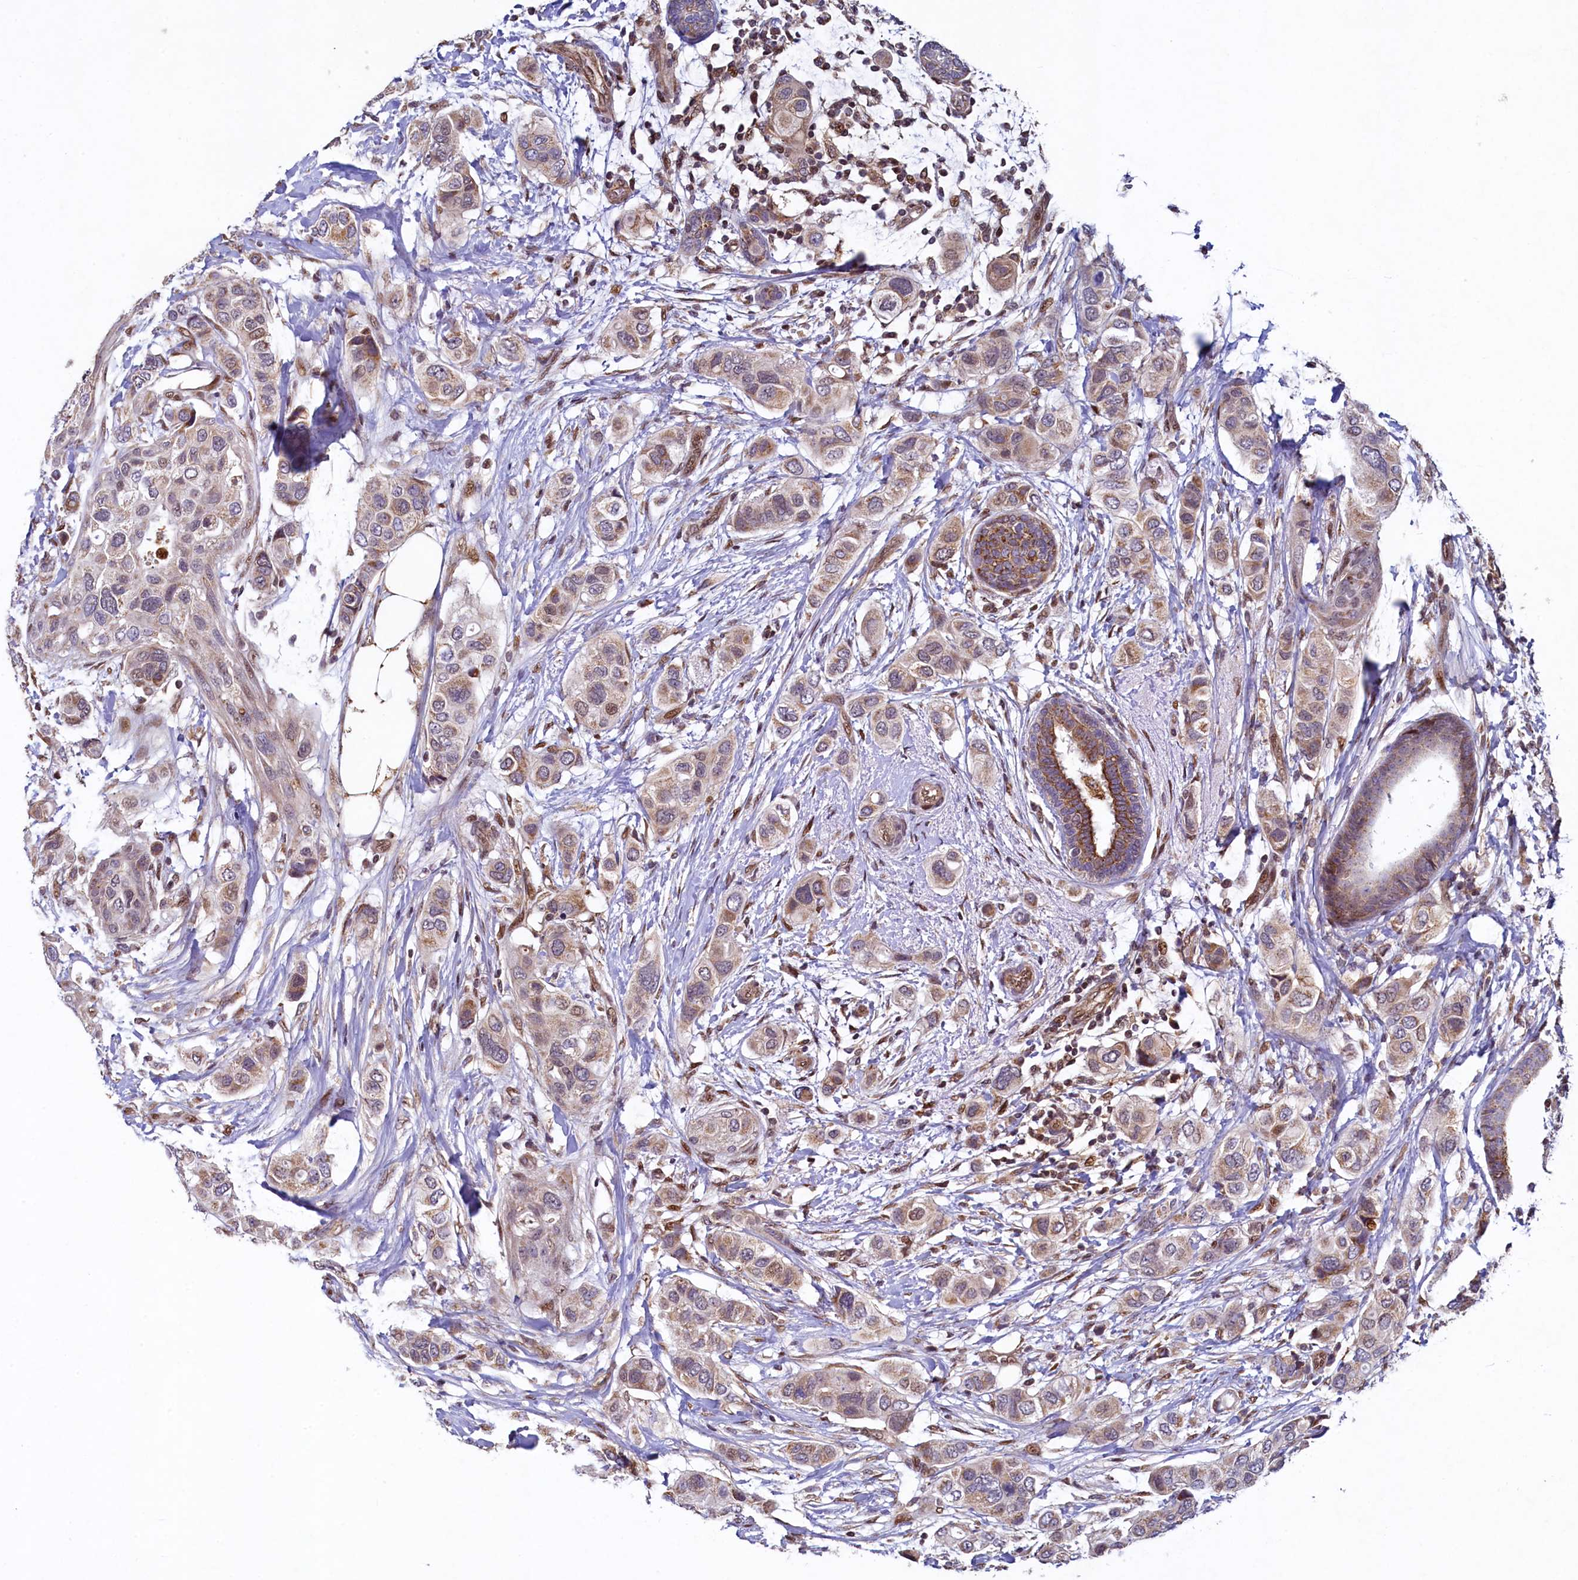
{"staining": {"intensity": "weak", "quantity": ">75%", "location": "cytoplasmic/membranous,nuclear"}, "tissue": "breast cancer", "cell_type": "Tumor cells", "image_type": "cancer", "snomed": [{"axis": "morphology", "description": "Lobular carcinoma"}, {"axis": "topography", "description": "Breast"}], "caption": "A micrograph showing weak cytoplasmic/membranous and nuclear expression in about >75% of tumor cells in breast cancer (lobular carcinoma), as visualized by brown immunohistochemical staining.", "gene": "ZNF577", "patient": {"sex": "female", "age": 51}}